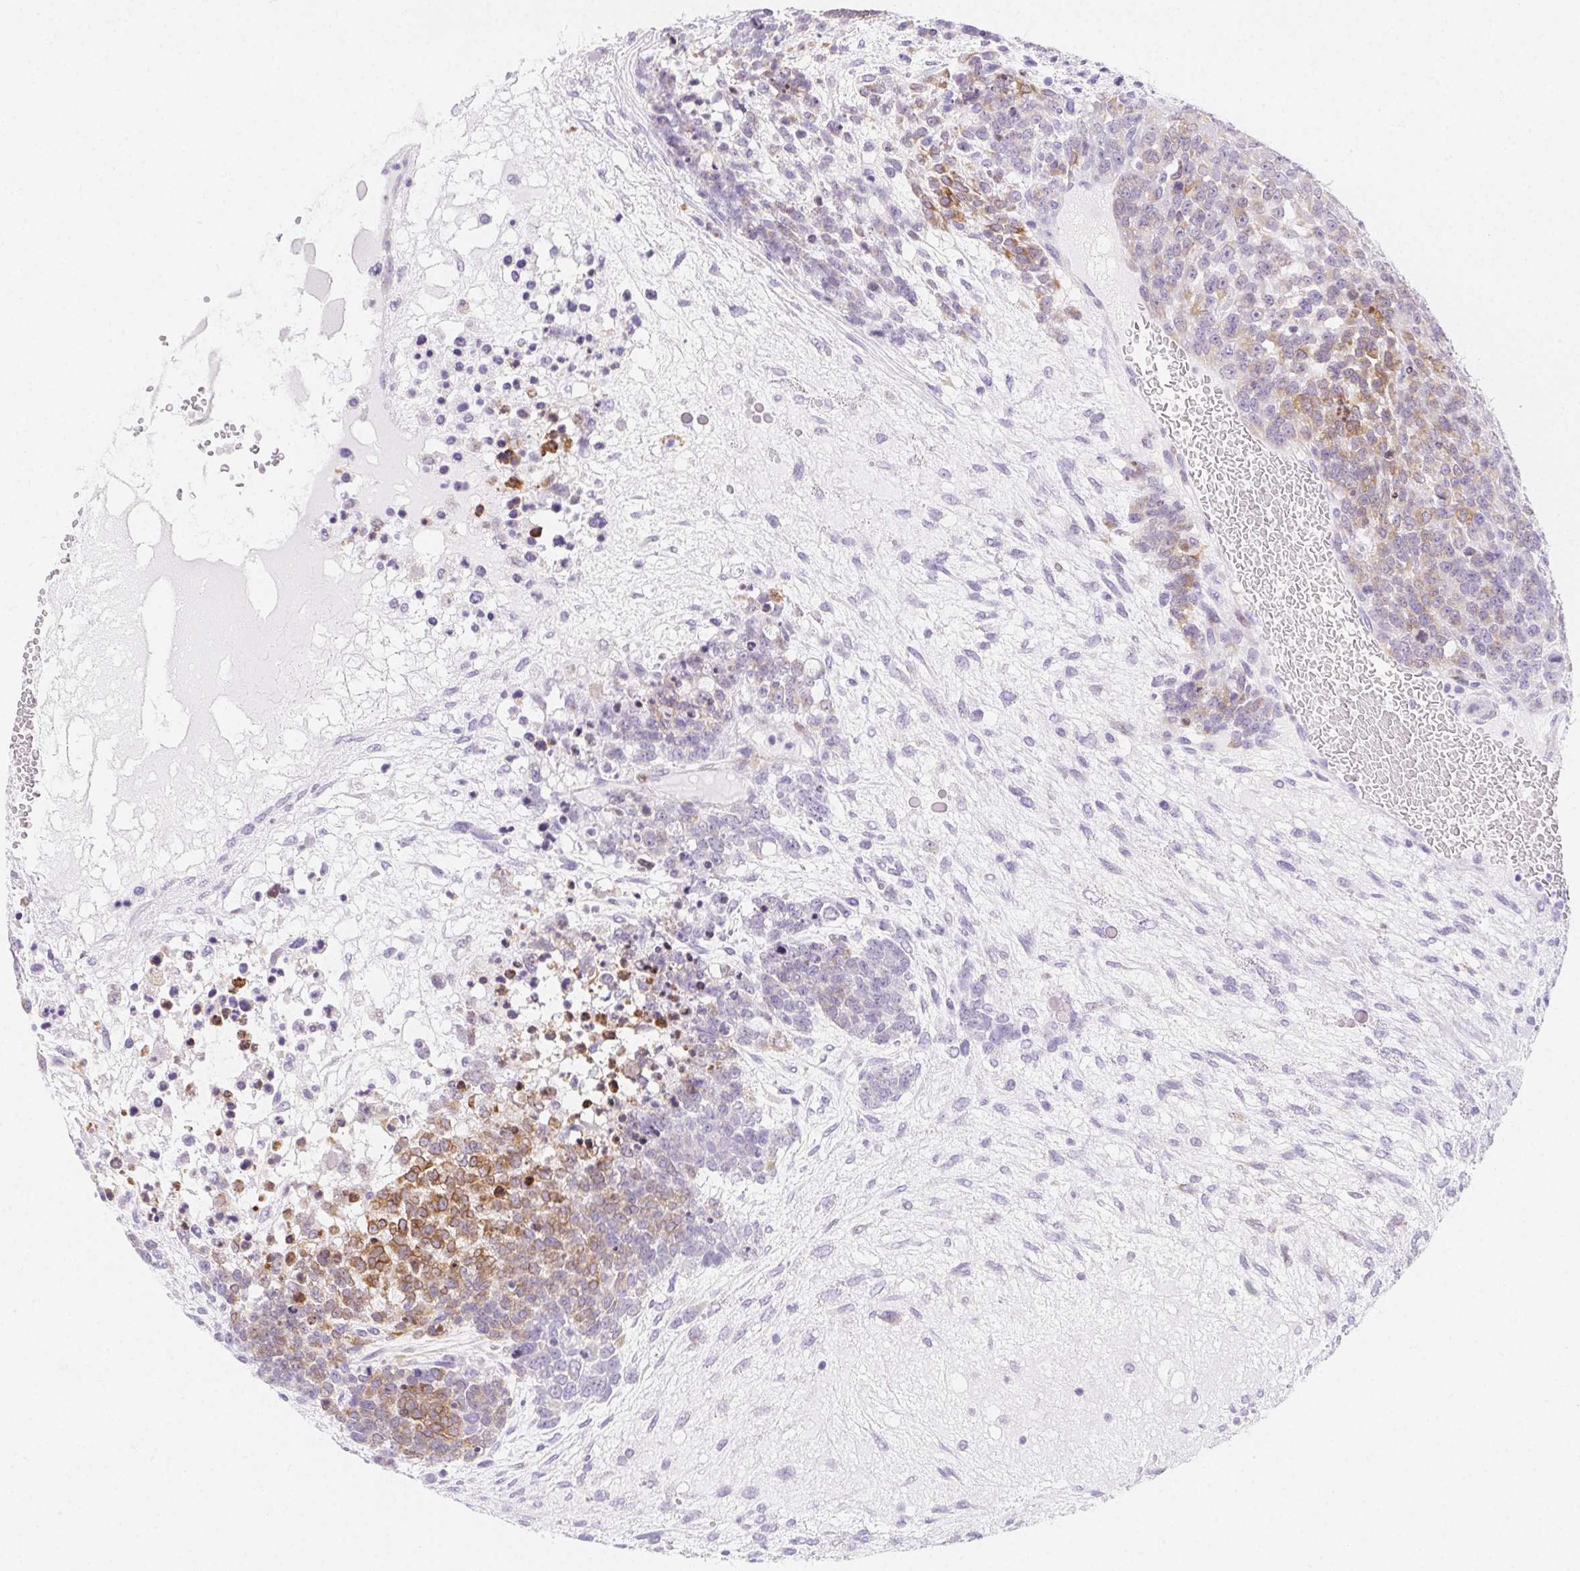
{"staining": {"intensity": "moderate", "quantity": "<25%", "location": "cytoplasmic/membranous"}, "tissue": "testis cancer", "cell_type": "Tumor cells", "image_type": "cancer", "snomed": [{"axis": "morphology", "description": "Carcinoma, Embryonal, NOS"}, {"axis": "topography", "description": "Testis"}], "caption": "Testis cancer (embryonal carcinoma) stained with a protein marker reveals moderate staining in tumor cells.", "gene": "HRC", "patient": {"sex": "male", "age": 23}}